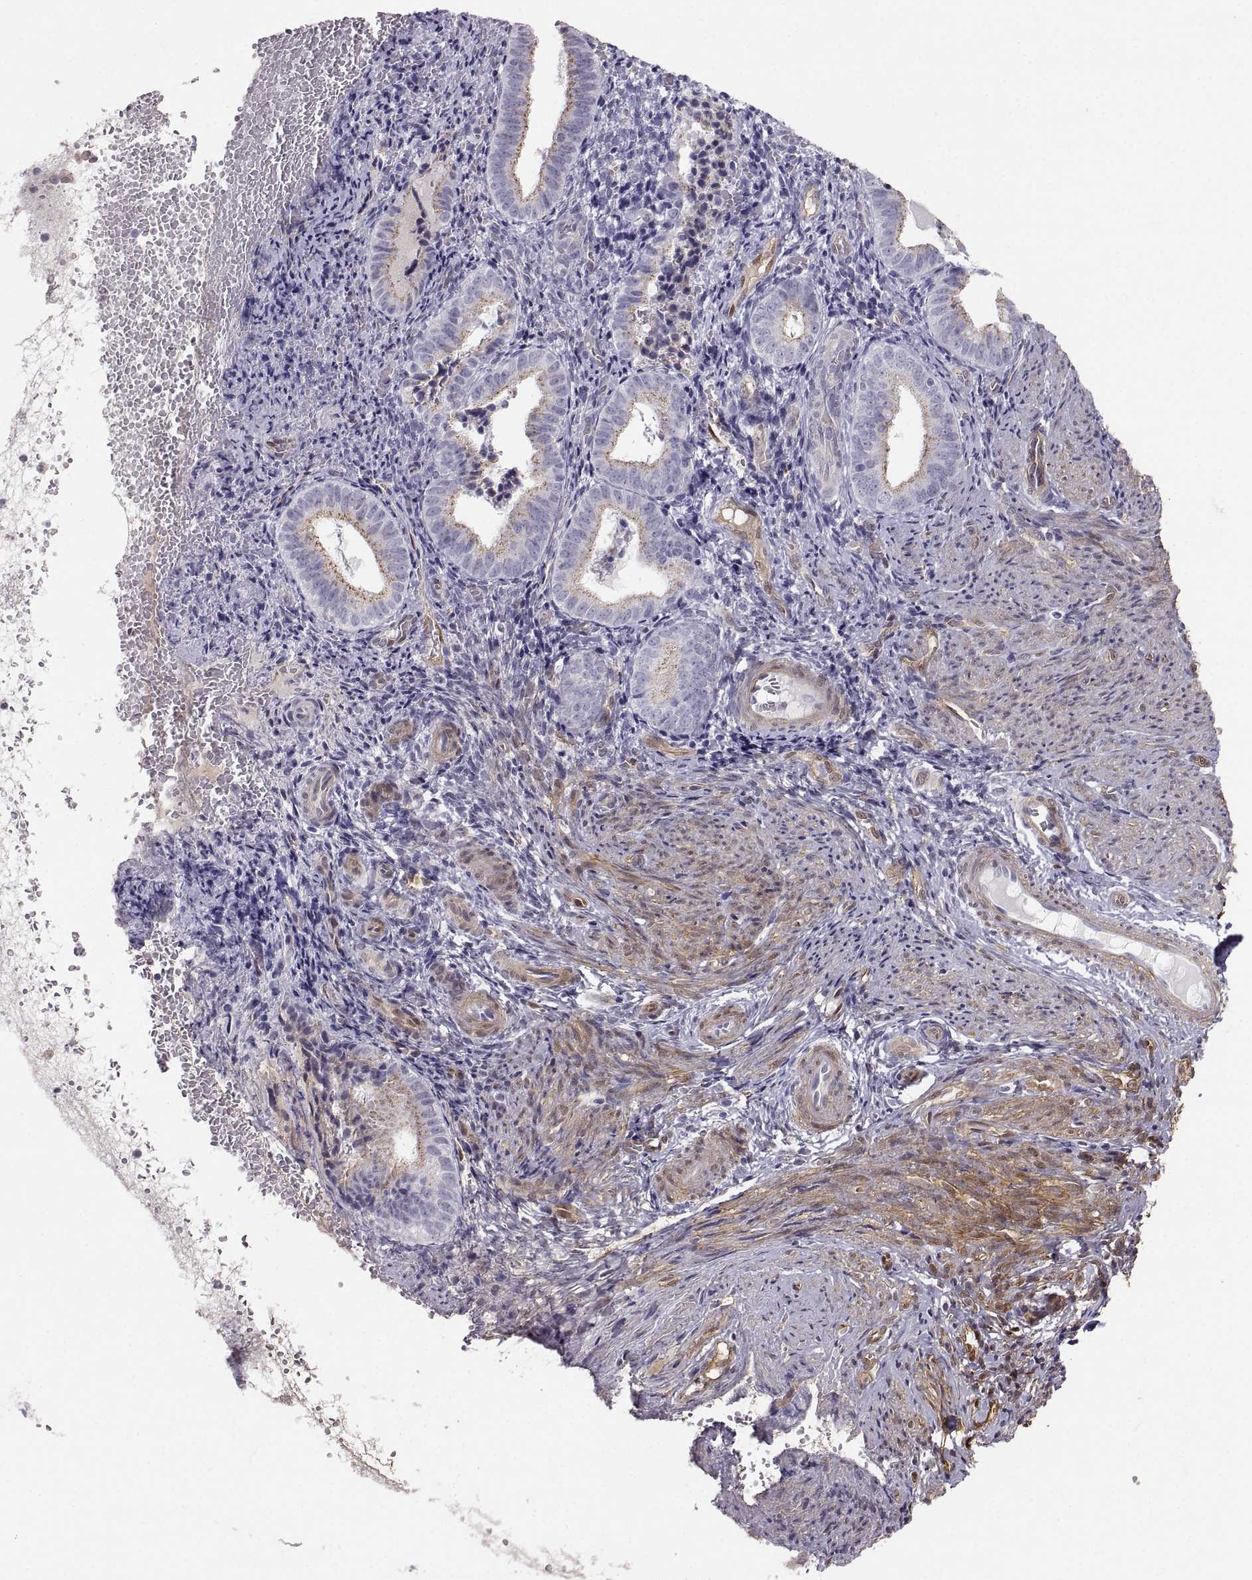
{"staining": {"intensity": "negative", "quantity": "none", "location": "none"}, "tissue": "endometrium", "cell_type": "Cells in endometrial stroma", "image_type": "normal", "snomed": [{"axis": "morphology", "description": "Normal tissue, NOS"}, {"axis": "topography", "description": "Endometrium"}], "caption": "This histopathology image is of unremarkable endometrium stained with IHC to label a protein in brown with the nuclei are counter-stained blue. There is no positivity in cells in endometrial stroma.", "gene": "PGM5", "patient": {"sex": "female", "age": 42}}